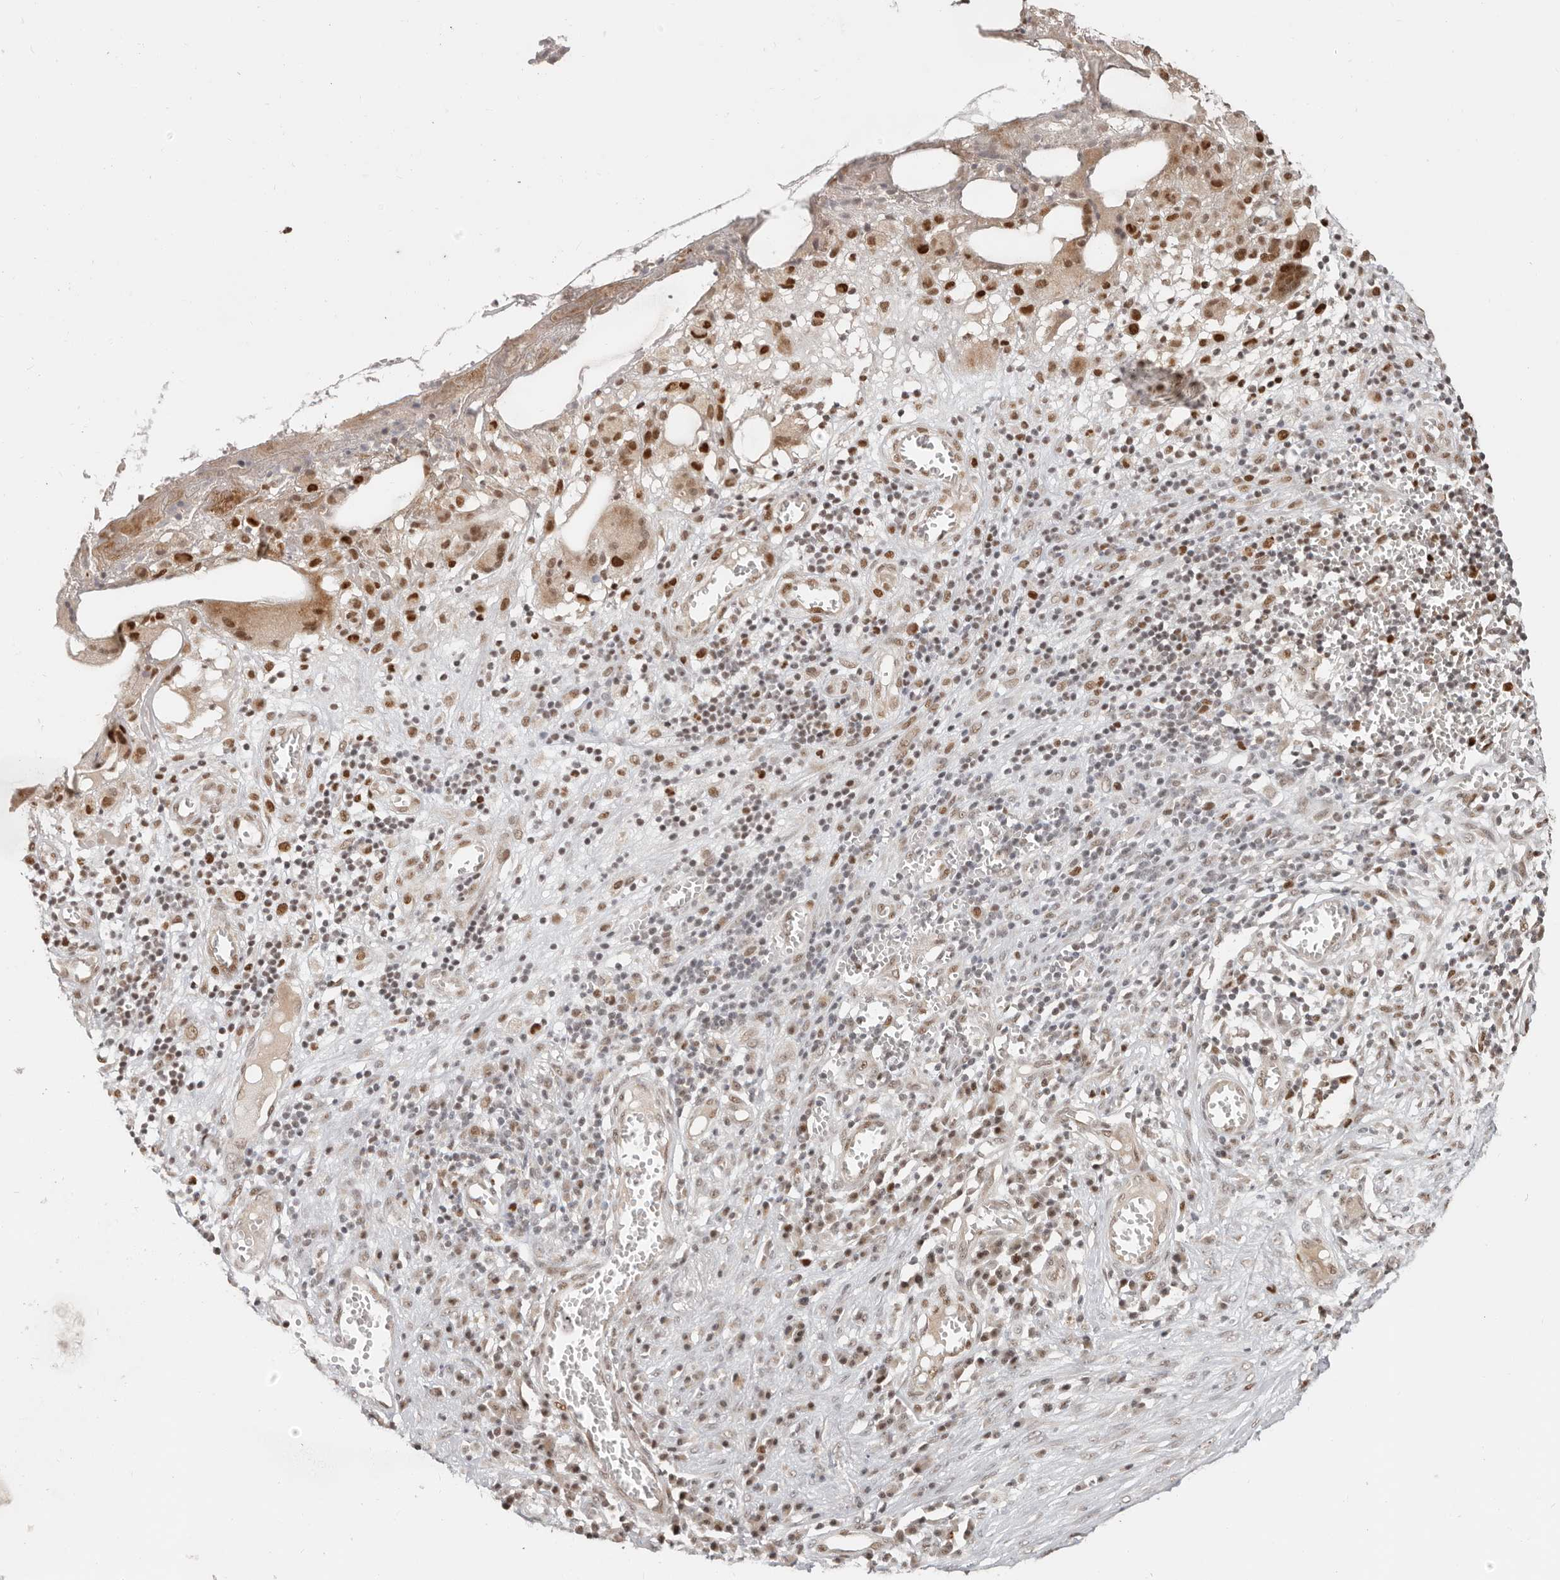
{"staining": {"intensity": "moderate", "quantity": ">75%", "location": "nuclear"}, "tissue": "skin cancer", "cell_type": "Tumor cells", "image_type": "cancer", "snomed": [{"axis": "morphology", "description": "Basal cell carcinoma"}, {"axis": "topography", "description": "Skin"}], "caption": "Basal cell carcinoma (skin) stained with DAB IHC demonstrates medium levels of moderate nuclear expression in about >75% of tumor cells. (DAB = brown stain, brightfield microscopy at high magnification).", "gene": "RFC2", "patient": {"sex": "female", "age": 64}}